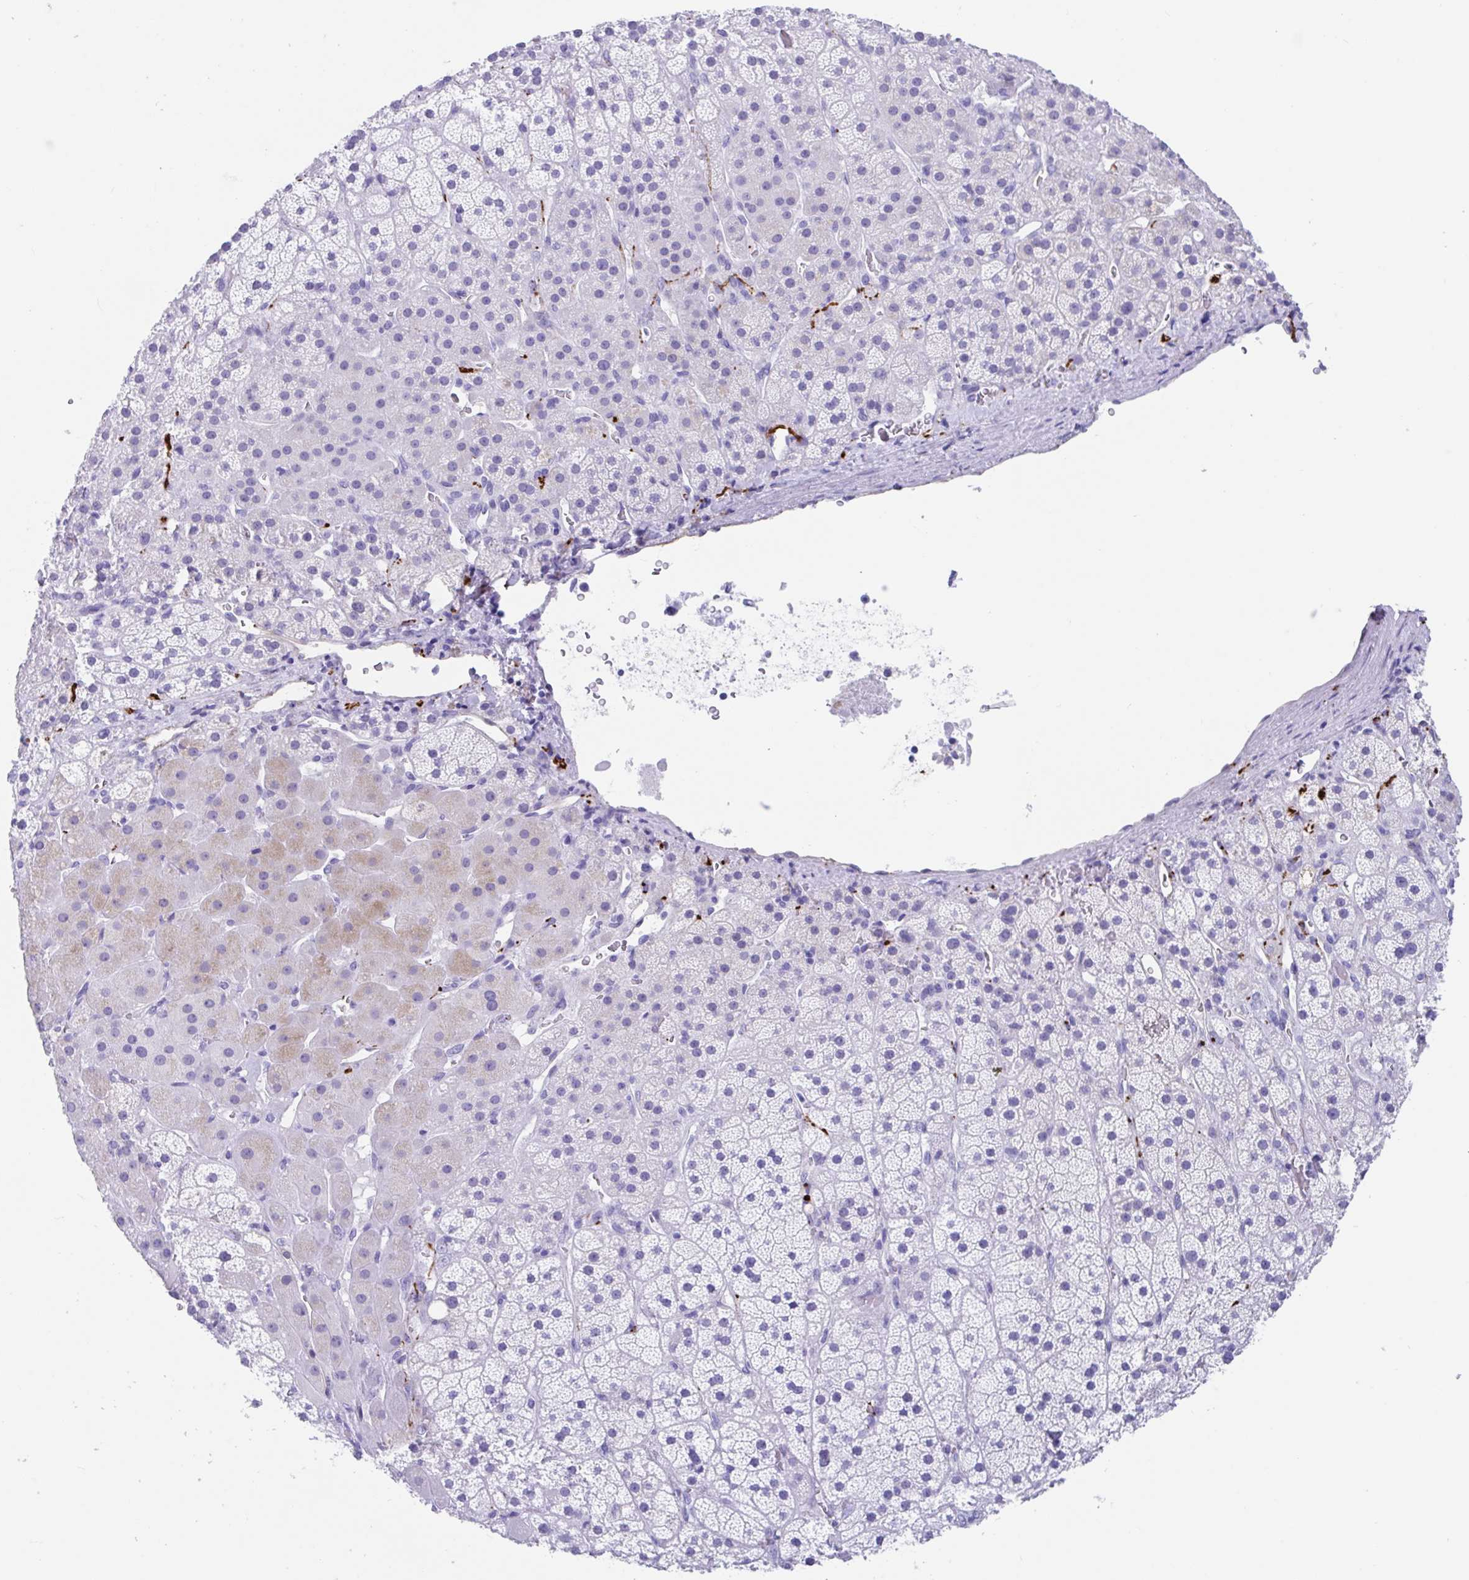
{"staining": {"intensity": "weak", "quantity": "<25%", "location": "cytoplasmic/membranous"}, "tissue": "adrenal gland", "cell_type": "Glandular cells", "image_type": "normal", "snomed": [{"axis": "morphology", "description": "Normal tissue, NOS"}, {"axis": "topography", "description": "Adrenal gland"}], "caption": "Adrenal gland was stained to show a protein in brown. There is no significant staining in glandular cells. Brightfield microscopy of immunohistochemistry (IHC) stained with DAB (3,3'-diaminobenzidine) (brown) and hematoxylin (blue), captured at high magnification.", "gene": "FAM107A", "patient": {"sex": "male", "age": 57}}